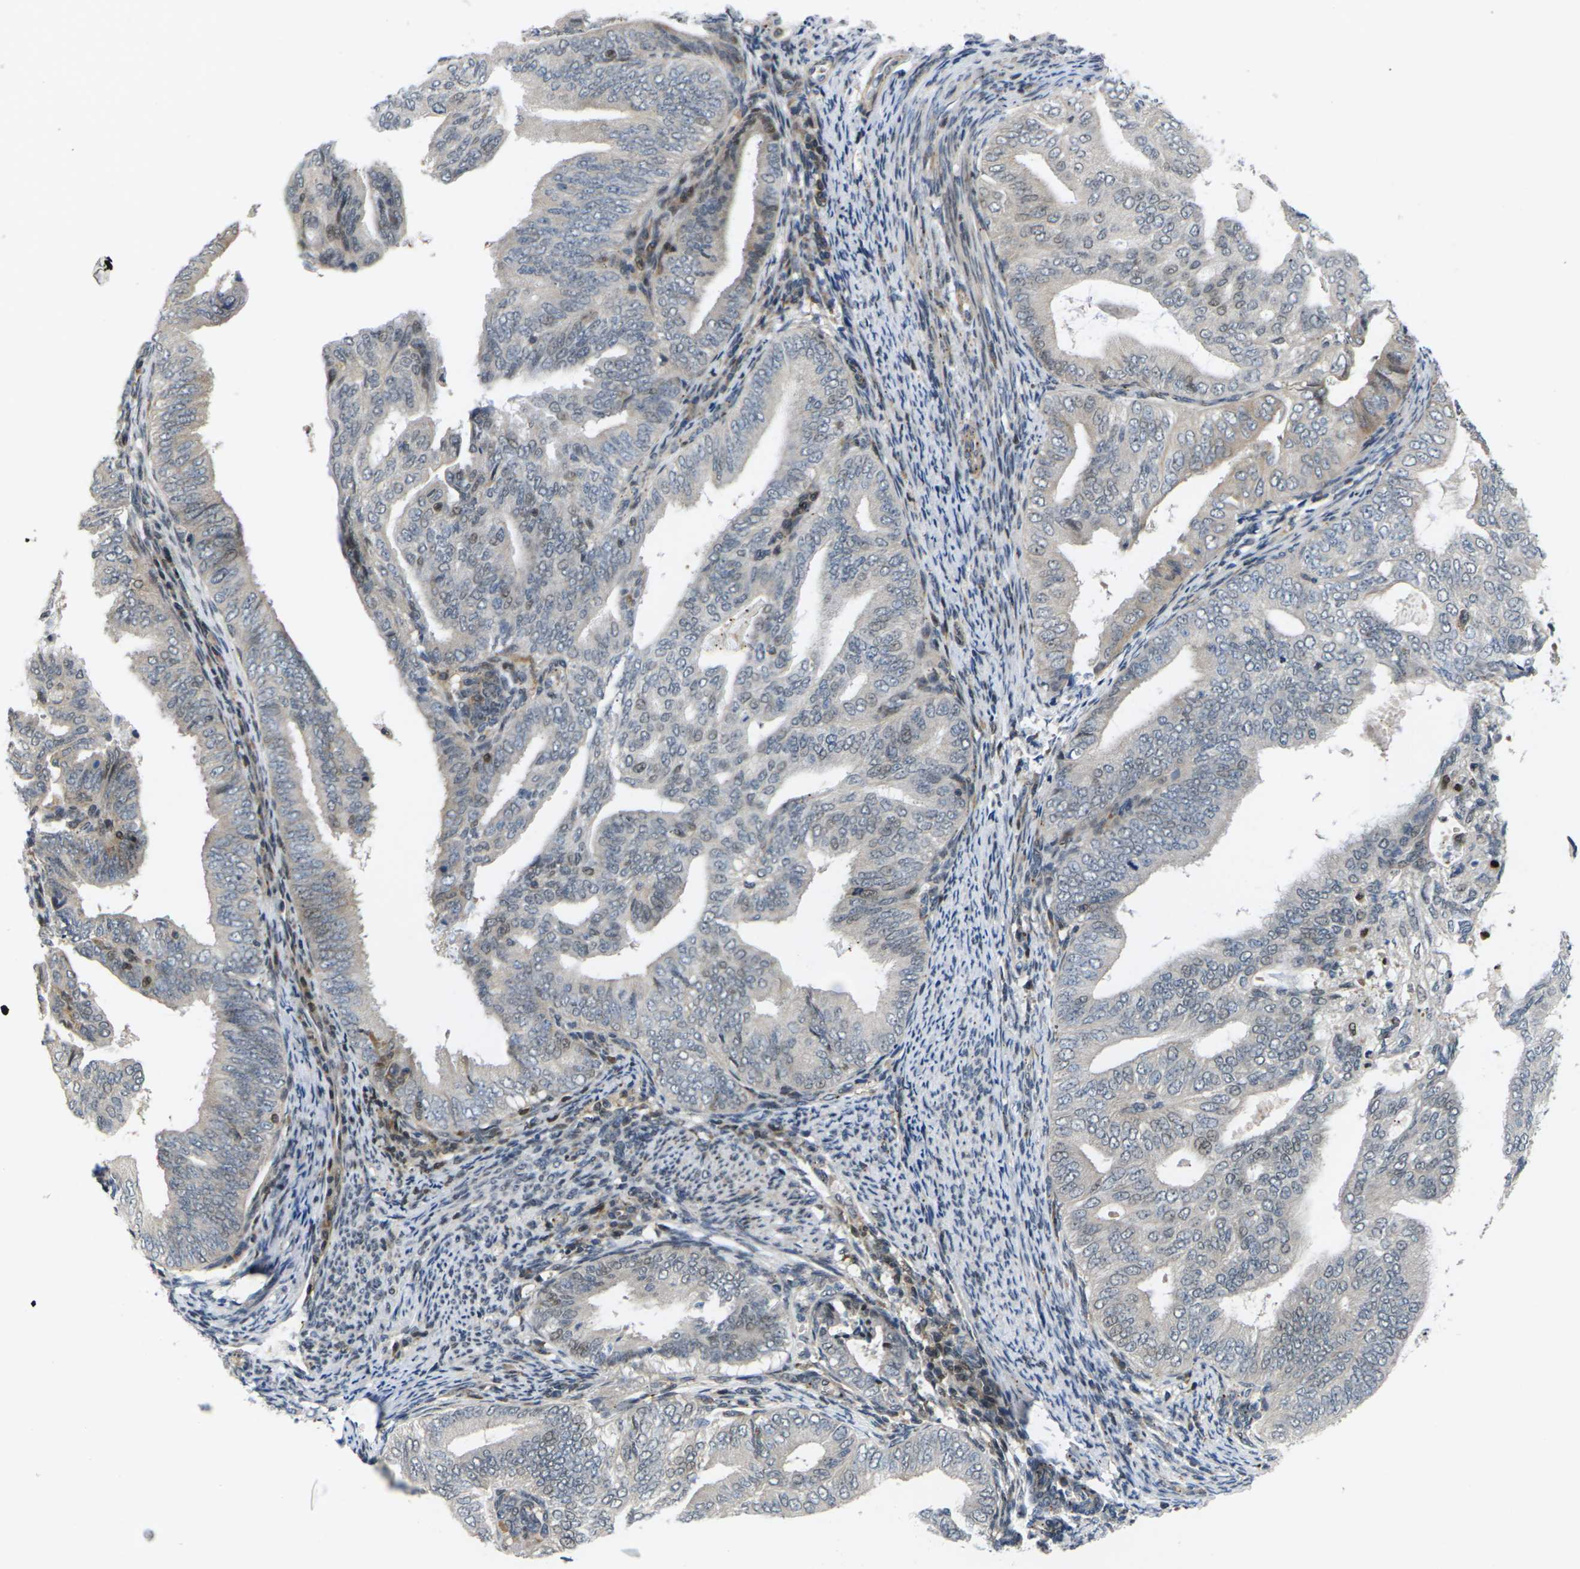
{"staining": {"intensity": "weak", "quantity": "25%-75%", "location": "cytoplasmic/membranous"}, "tissue": "endometrial cancer", "cell_type": "Tumor cells", "image_type": "cancer", "snomed": [{"axis": "morphology", "description": "Adenocarcinoma, NOS"}, {"axis": "topography", "description": "Endometrium"}], "caption": "Tumor cells display low levels of weak cytoplasmic/membranous positivity in about 25%-75% of cells in human endometrial cancer. (Stains: DAB in brown, nuclei in blue, Microscopy: brightfield microscopy at high magnification).", "gene": "RPS6KA3", "patient": {"sex": "female", "age": 58}}